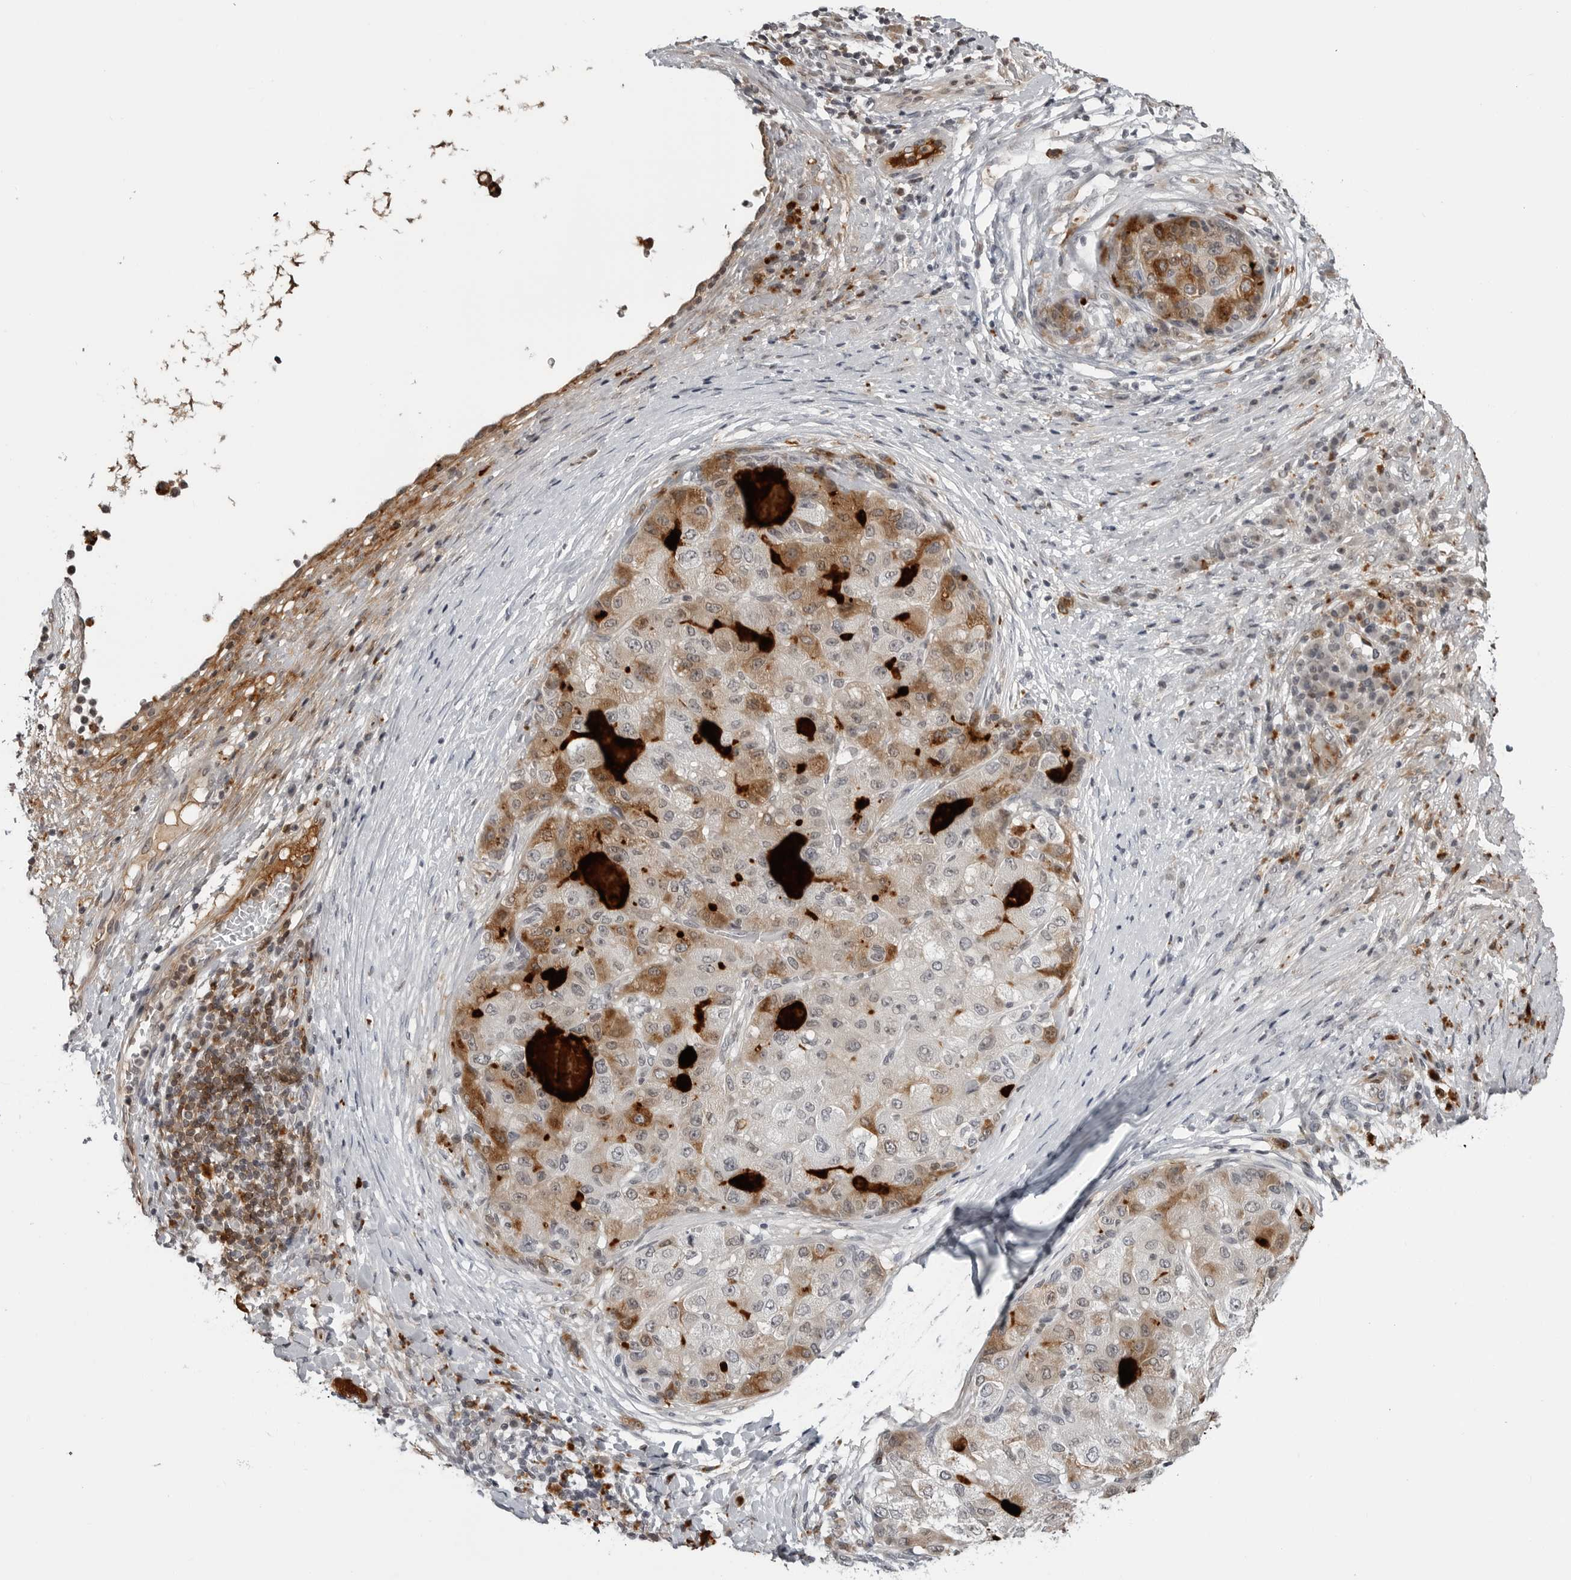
{"staining": {"intensity": "moderate", "quantity": "<25%", "location": "cytoplasmic/membranous"}, "tissue": "liver cancer", "cell_type": "Tumor cells", "image_type": "cancer", "snomed": [{"axis": "morphology", "description": "Carcinoma, Hepatocellular, NOS"}, {"axis": "topography", "description": "Liver"}], "caption": "Protein staining of liver cancer (hepatocellular carcinoma) tissue exhibits moderate cytoplasmic/membranous positivity in about <25% of tumor cells.", "gene": "CXCR5", "patient": {"sex": "male", "age": 80}}